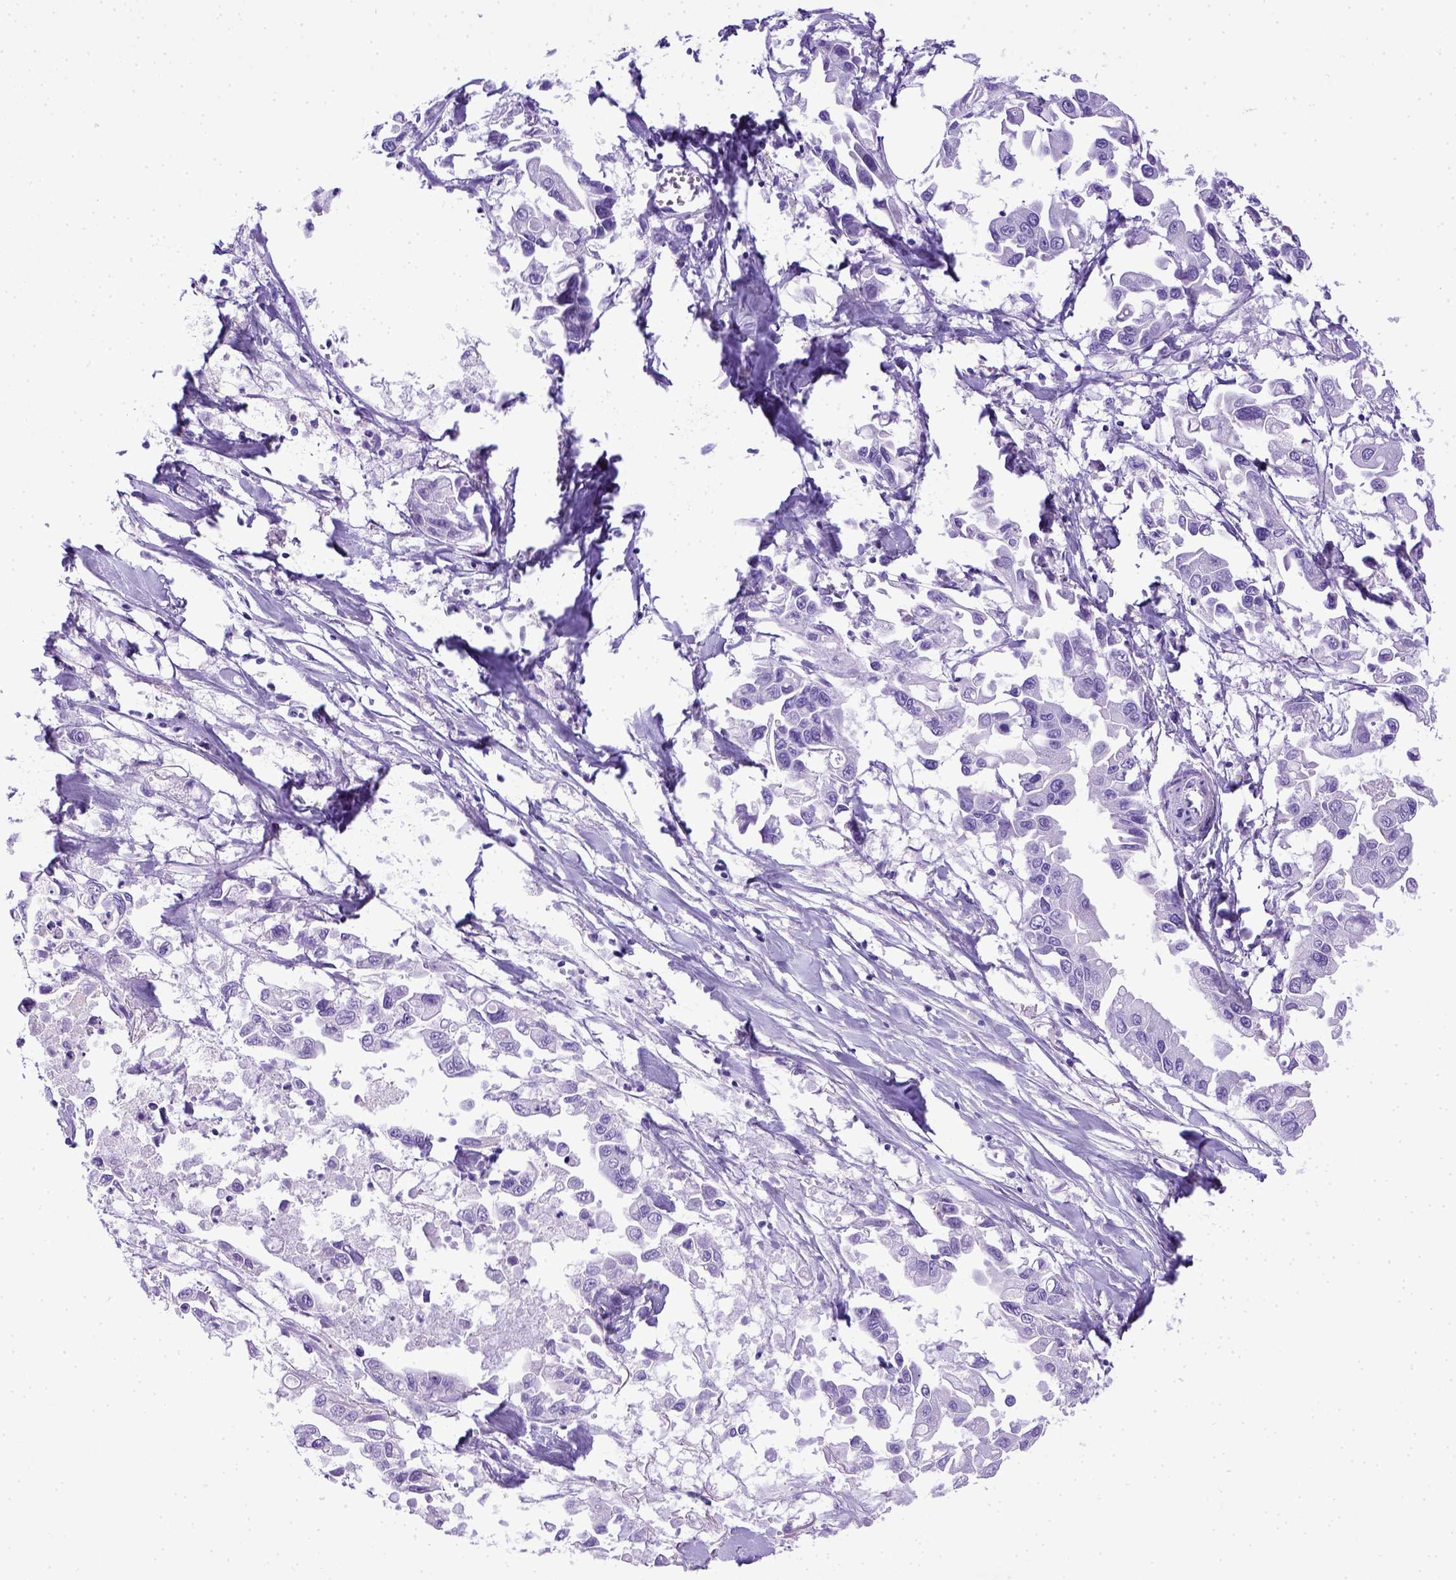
{"staining": {"intensity": "negative", "quantity": "none", "location": "none"}, "tissue": "pancreatic cancer", "cell_type": "Tumor cells", "image_type": "cancer", "snomed": [{"axis": "morphology", "description": "Adenocarcinoma, NOS"}, {"axis": "topography", "description": "Pancreas"}], "caption": "The micrograph exhibits no significant expression in tumor cells of adenocarcinoma (pancreatic).", "gene": "ITIH4", "patient": {"sex": "female", "age": 83}}